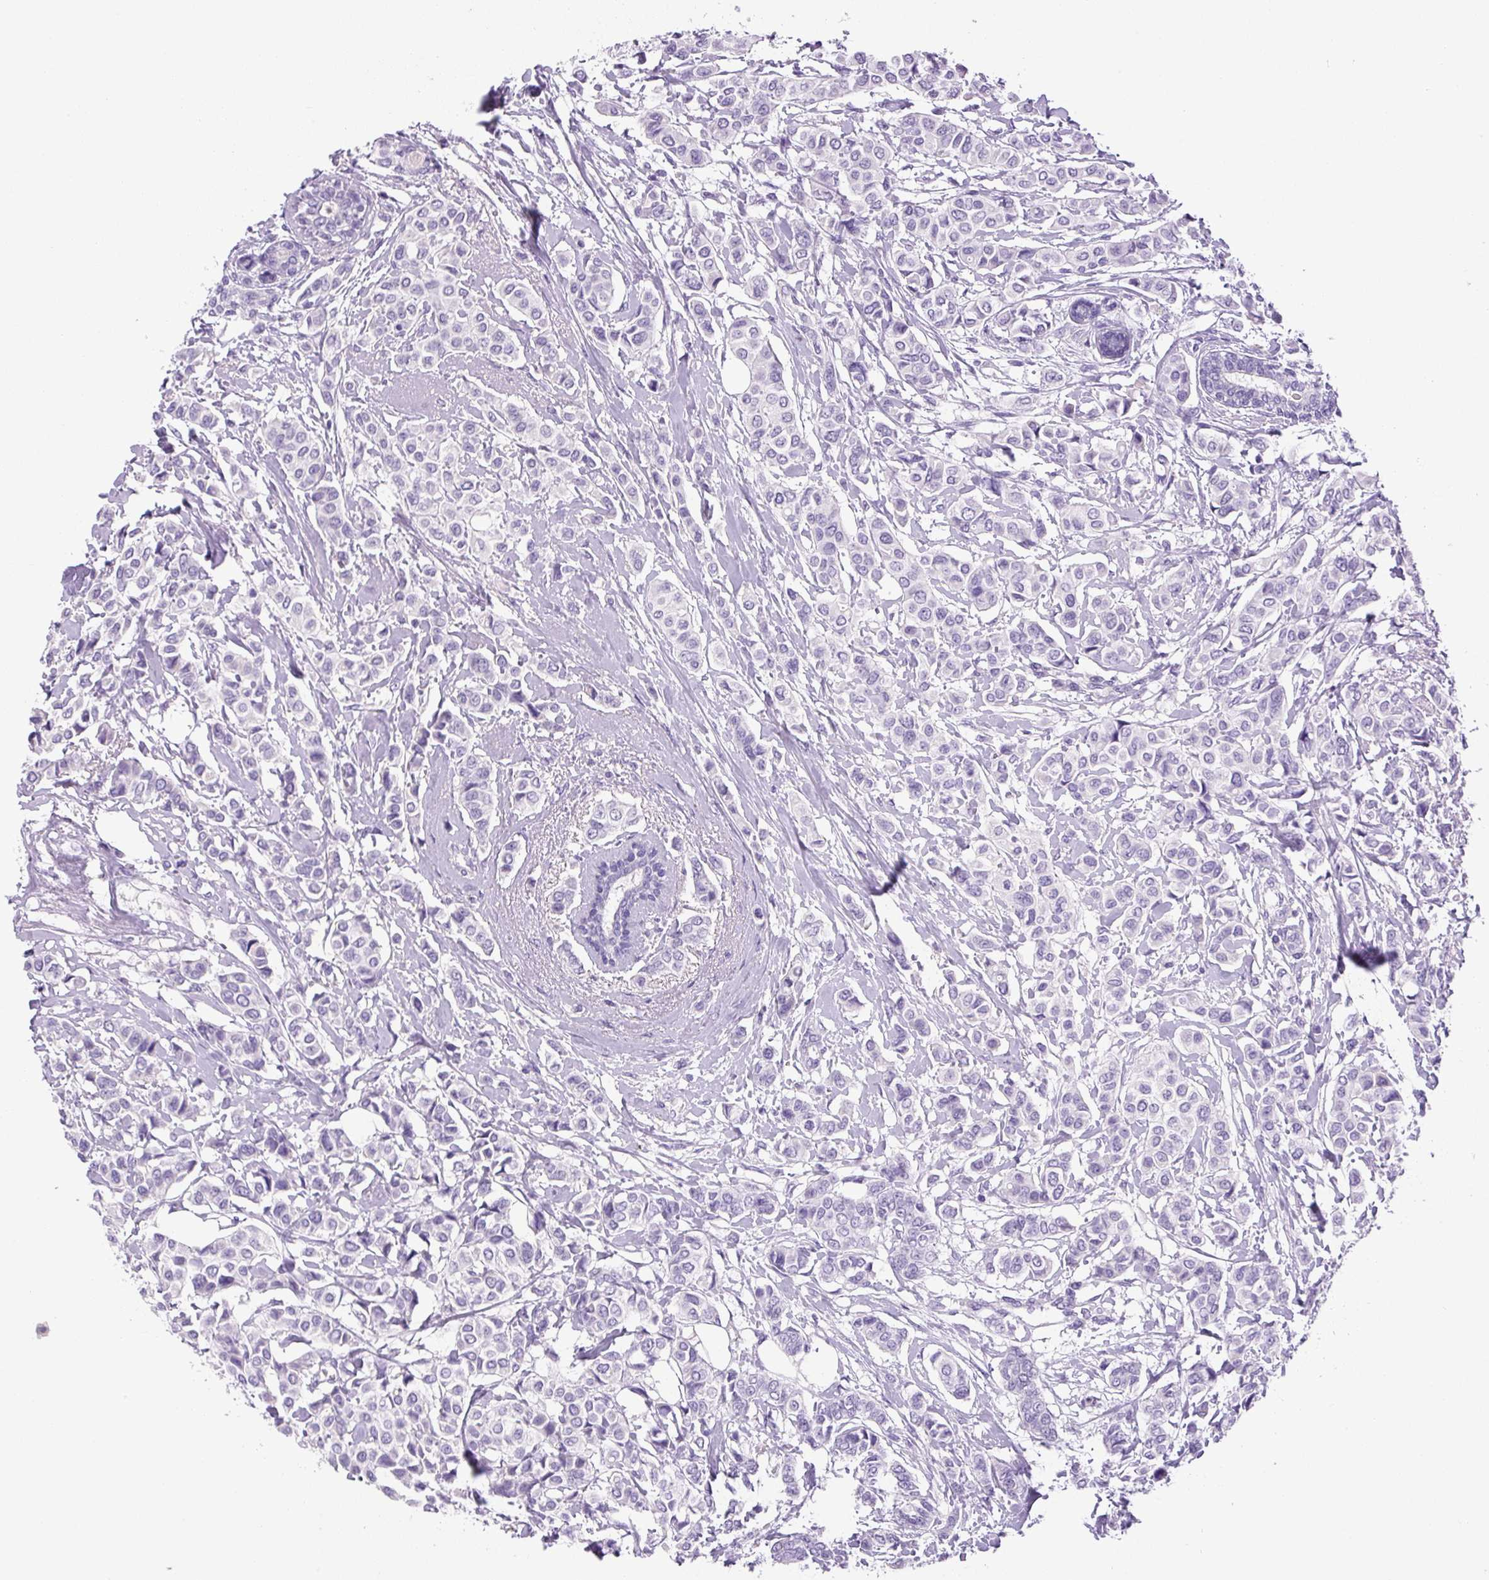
{"staining": {"intensity": "negative", "quantity": "none", "location": "none"}, "tissue": "breast cancer", "cell_type": "Tumor cells", "image_type": "cancer", "snomed": [{"axis": "morphology", "description": "Lobular carcinoma"}, {"axis": "topography", "description": "Breast"}], "caption": "Breast cancer (lobular carcinoma) stained for a protein using IHC displays no positivity tumor cells.", "gene": "CHGA", "patient": {"sex": "female", "age": 51}}